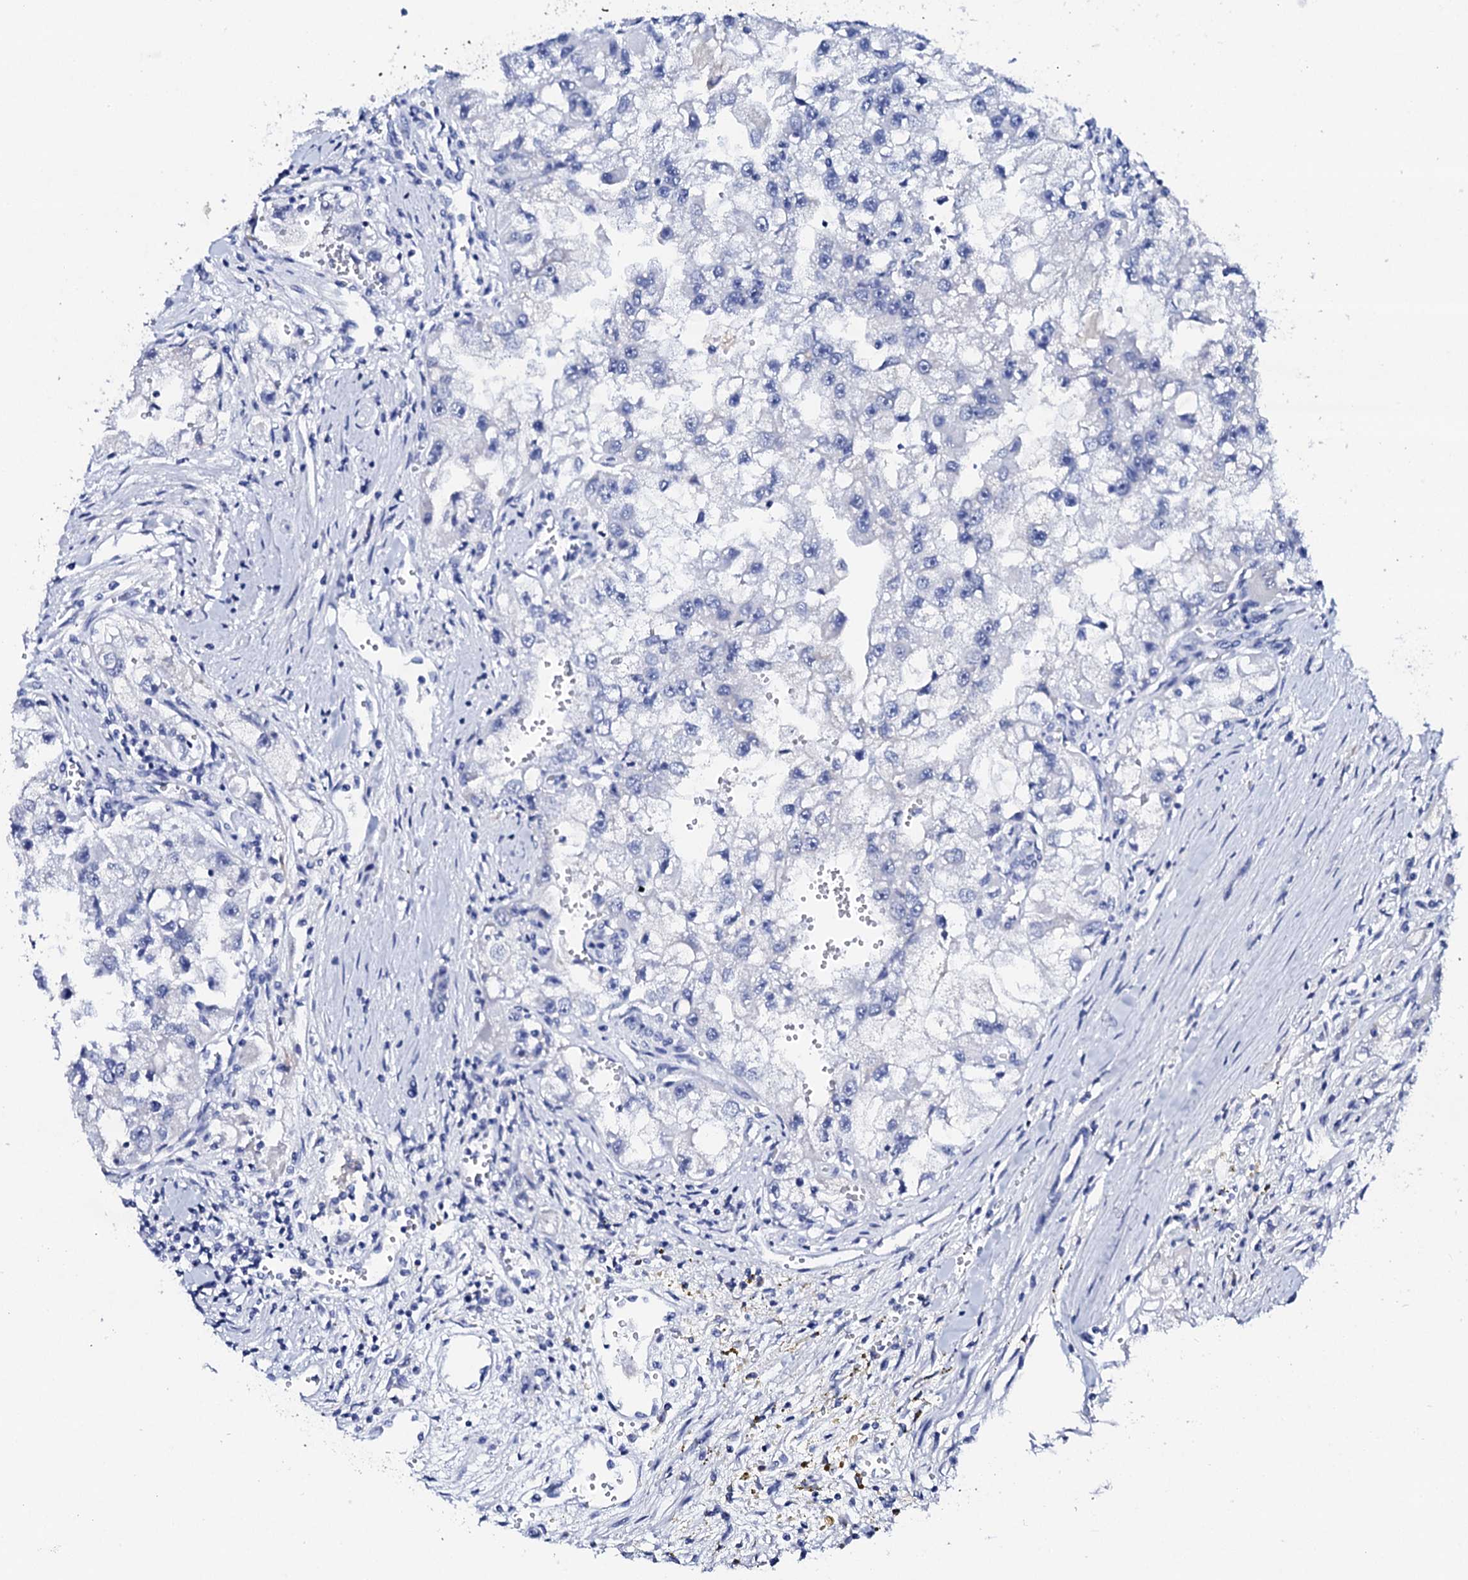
{"staining": {"intensity": "negative", "quantity": "none", "location": "none"}, "tissue": "renal cancer", "cell_type": "Tumor cells", "image_type": "cancer", "snomed": [{"axis": "morphology", "description": "Adenocarcinoma, NOS"}, {"axis": "topography", "description": "Kidney"}], "caption": "Tumor cells show no significant protein expression in renal cancer (adenocarcinoma). (Stains: DAB (3,3'-diaminobenzidine) IHC with hematoxylin counter stain, Microscopy: brightfield microscopy at high magnification).", "gene": "FBXL16", "patient": {"sex": "male", "age": 63}}